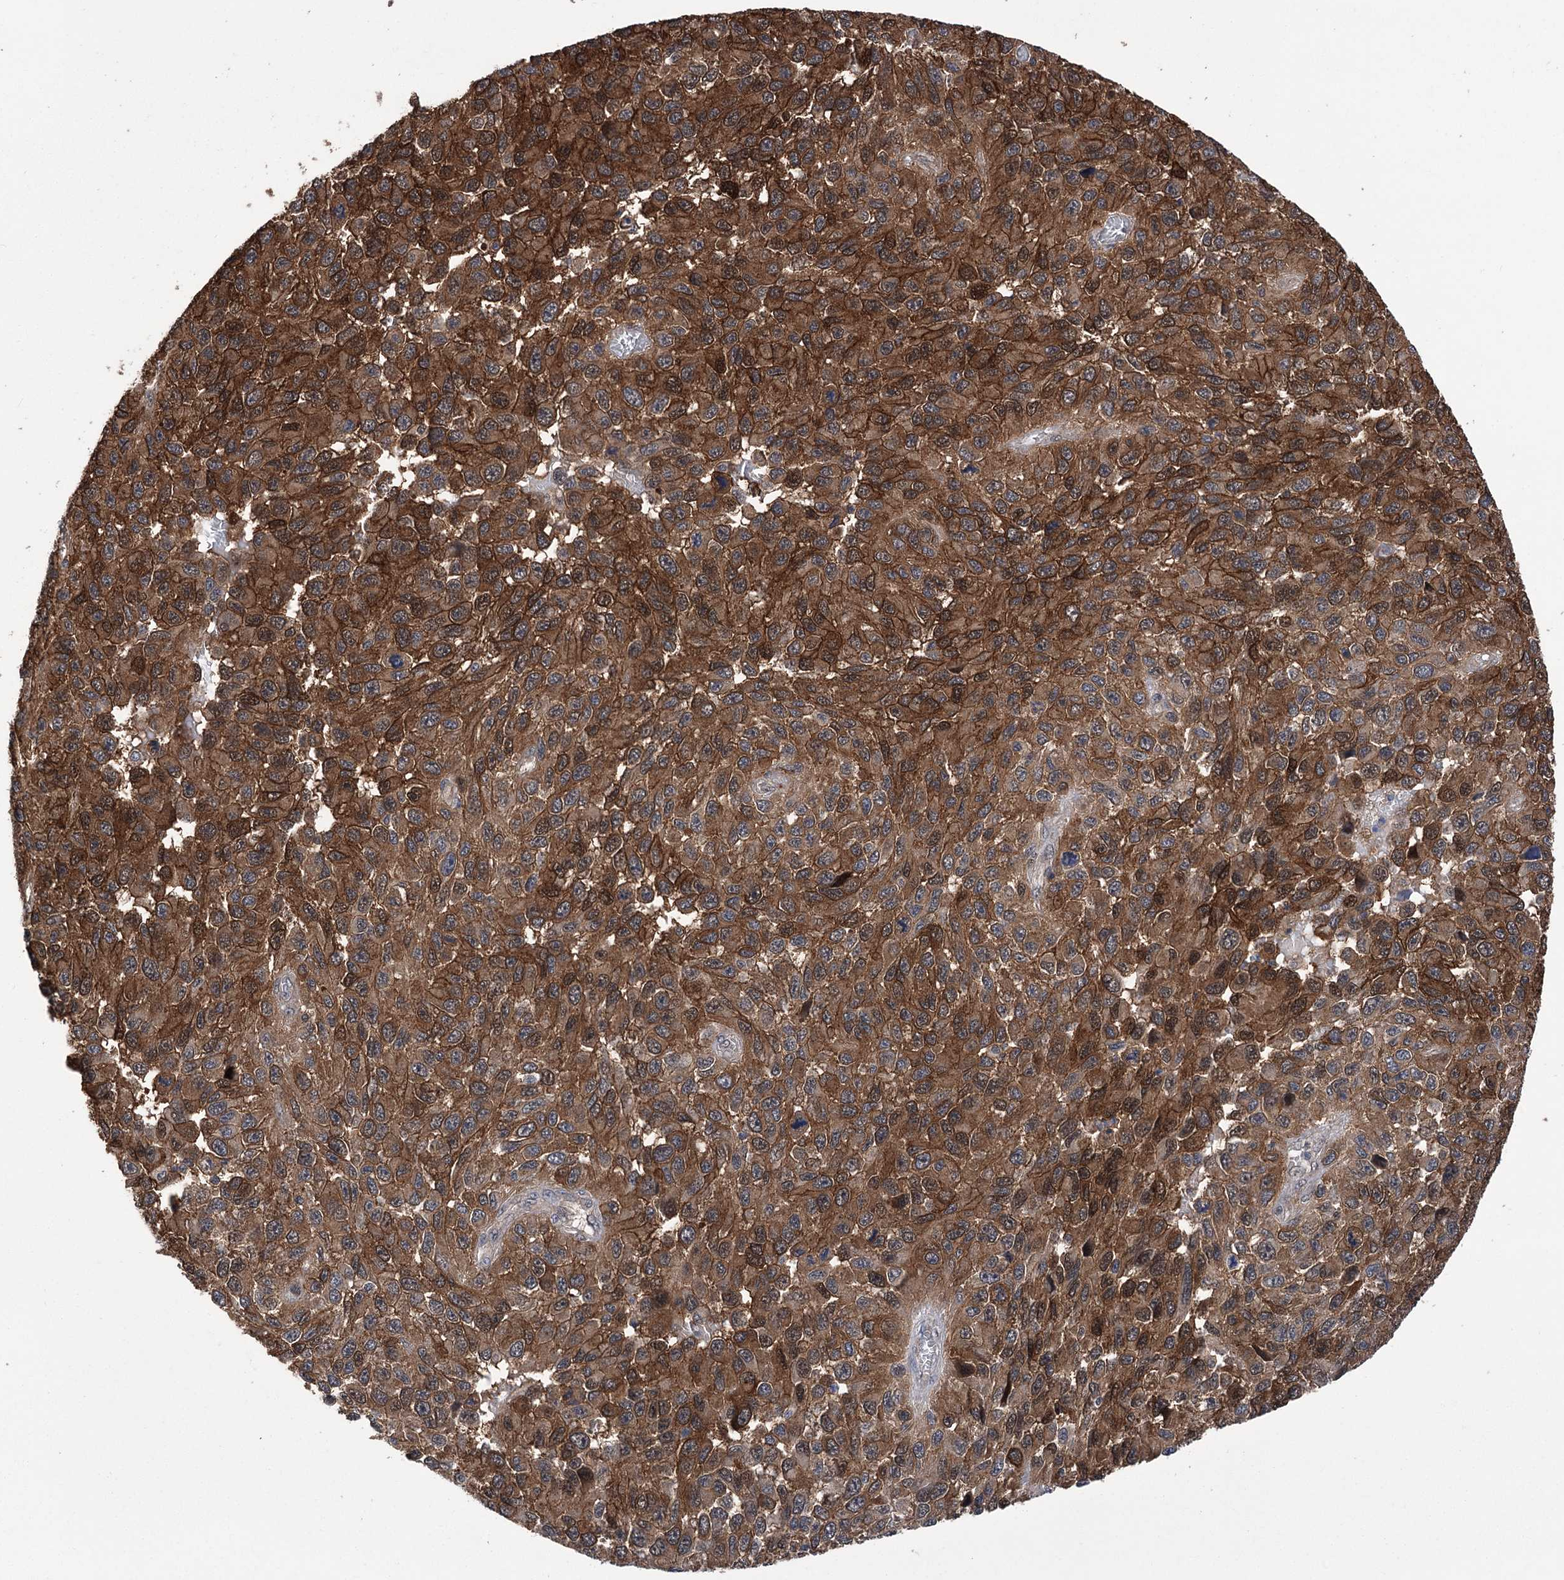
{"staining": {"intensity": "strong", "quantity": "25%-75%", "location": "cytoplasmic/membranous,nuclear"}, "tissue": "melanoma", "cell_type": "Tumor cells", "image_type": "cancer", "snomed": [{"axis": "morphology", "description": "Normal tissue, NOS"}, {"axis": "morphology", "description": "Malignant melanoma, NOS"}, {"axis": "topography", "description": "Skin"}], "caption": "Approximately 25%-75% of tumor cells in melanoma exhibit strong cytoplasmic/membranous and nuclear protein staining as visualized by brown immunohistochemical staining.", "gene": "DPP3", "patient": {"sex": "female", "age": 96}}